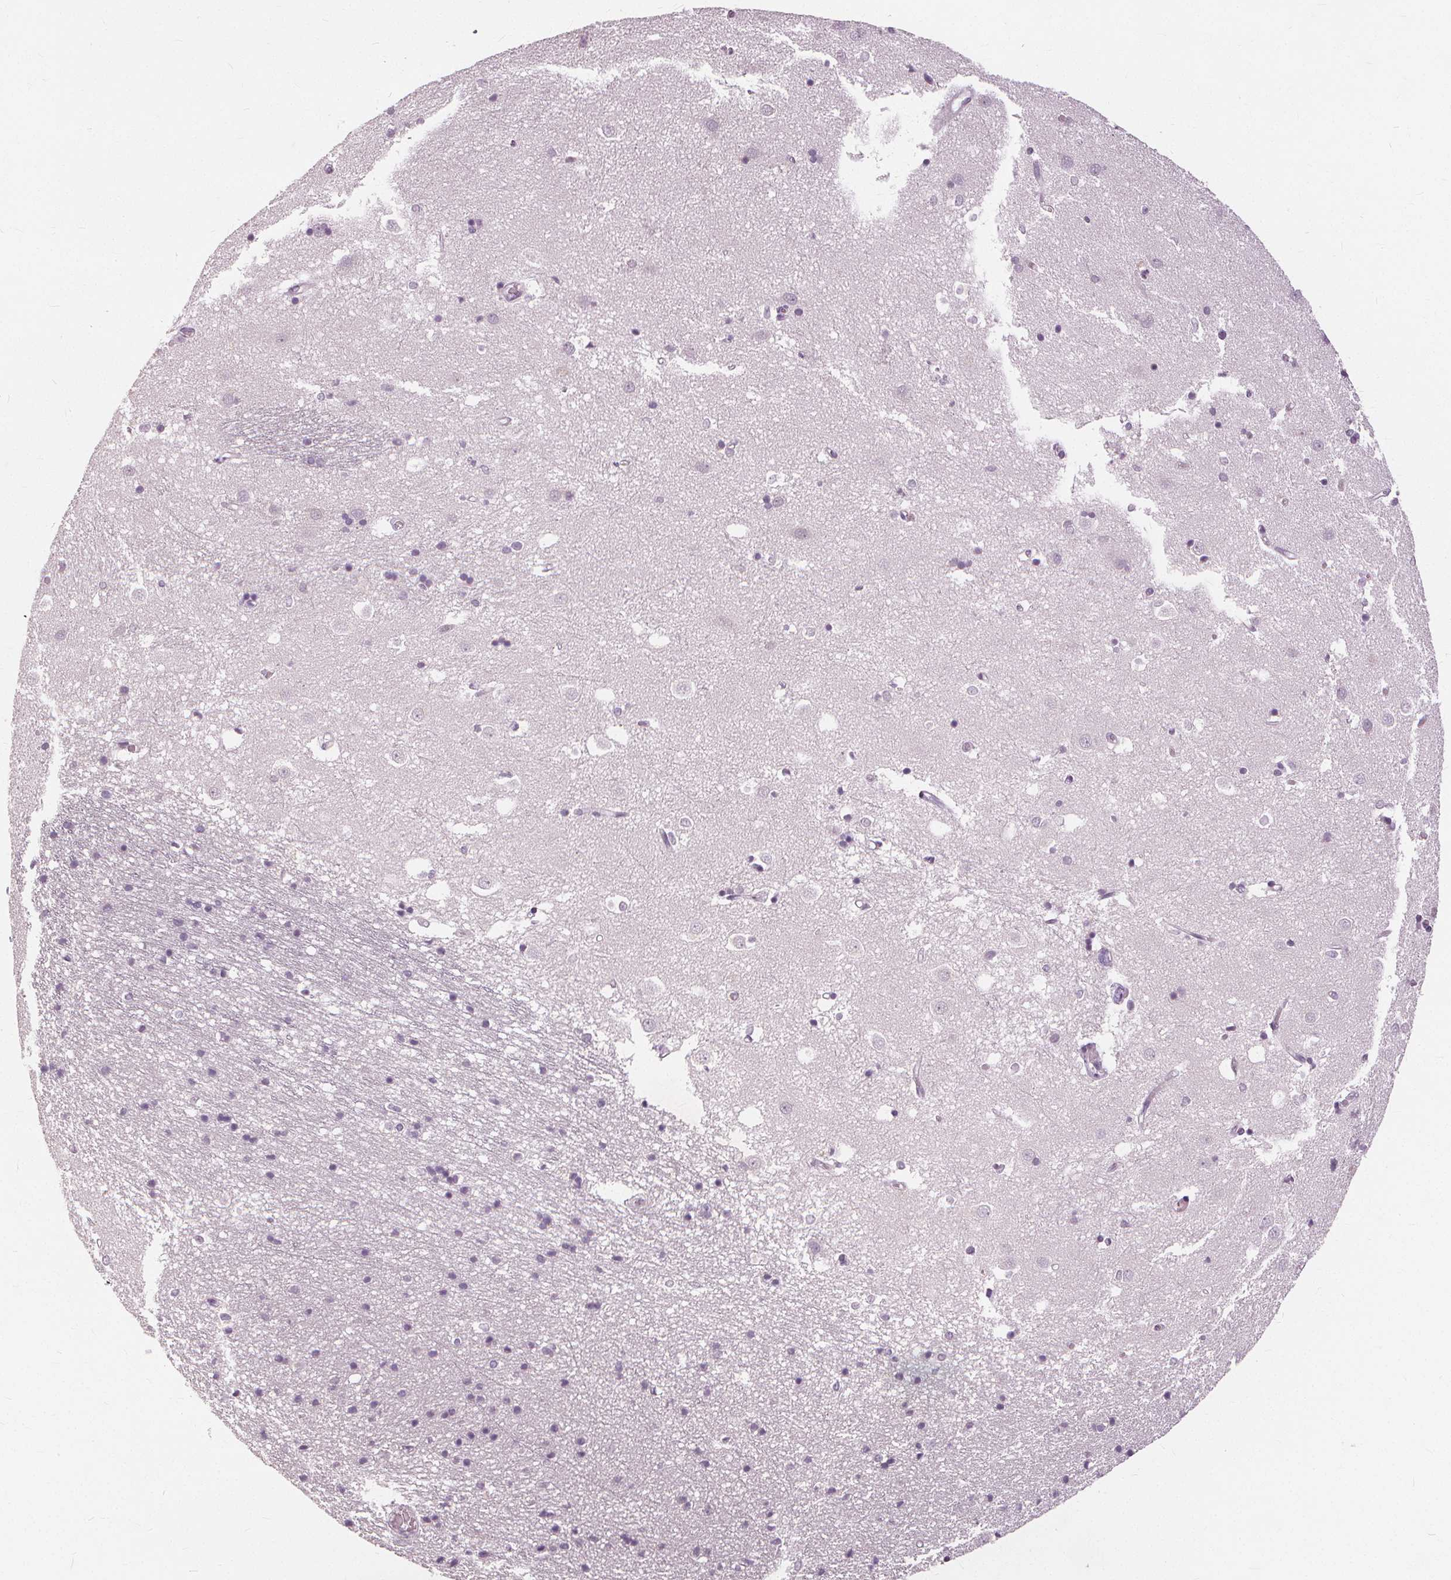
{"staining": {"intensity": "negative", "quantity": "none", "location": "none"}, "tissue": "caudate", "cell_type": "Glial cells", "image_type": "normal", "snomed": [{"axis": "morphology", "description": "Normal tissue, NOS"}, {"axis": "topography", "description": "Lateral ventricle wall"}], "caption": "A high-resolution histopathology image shows immunohistochemistry staining of unremarkable caudate, which reveals no significant positivity in glial cells.", "gene": "SFTPD", "patient": {"sex": "male", "age": 54}}